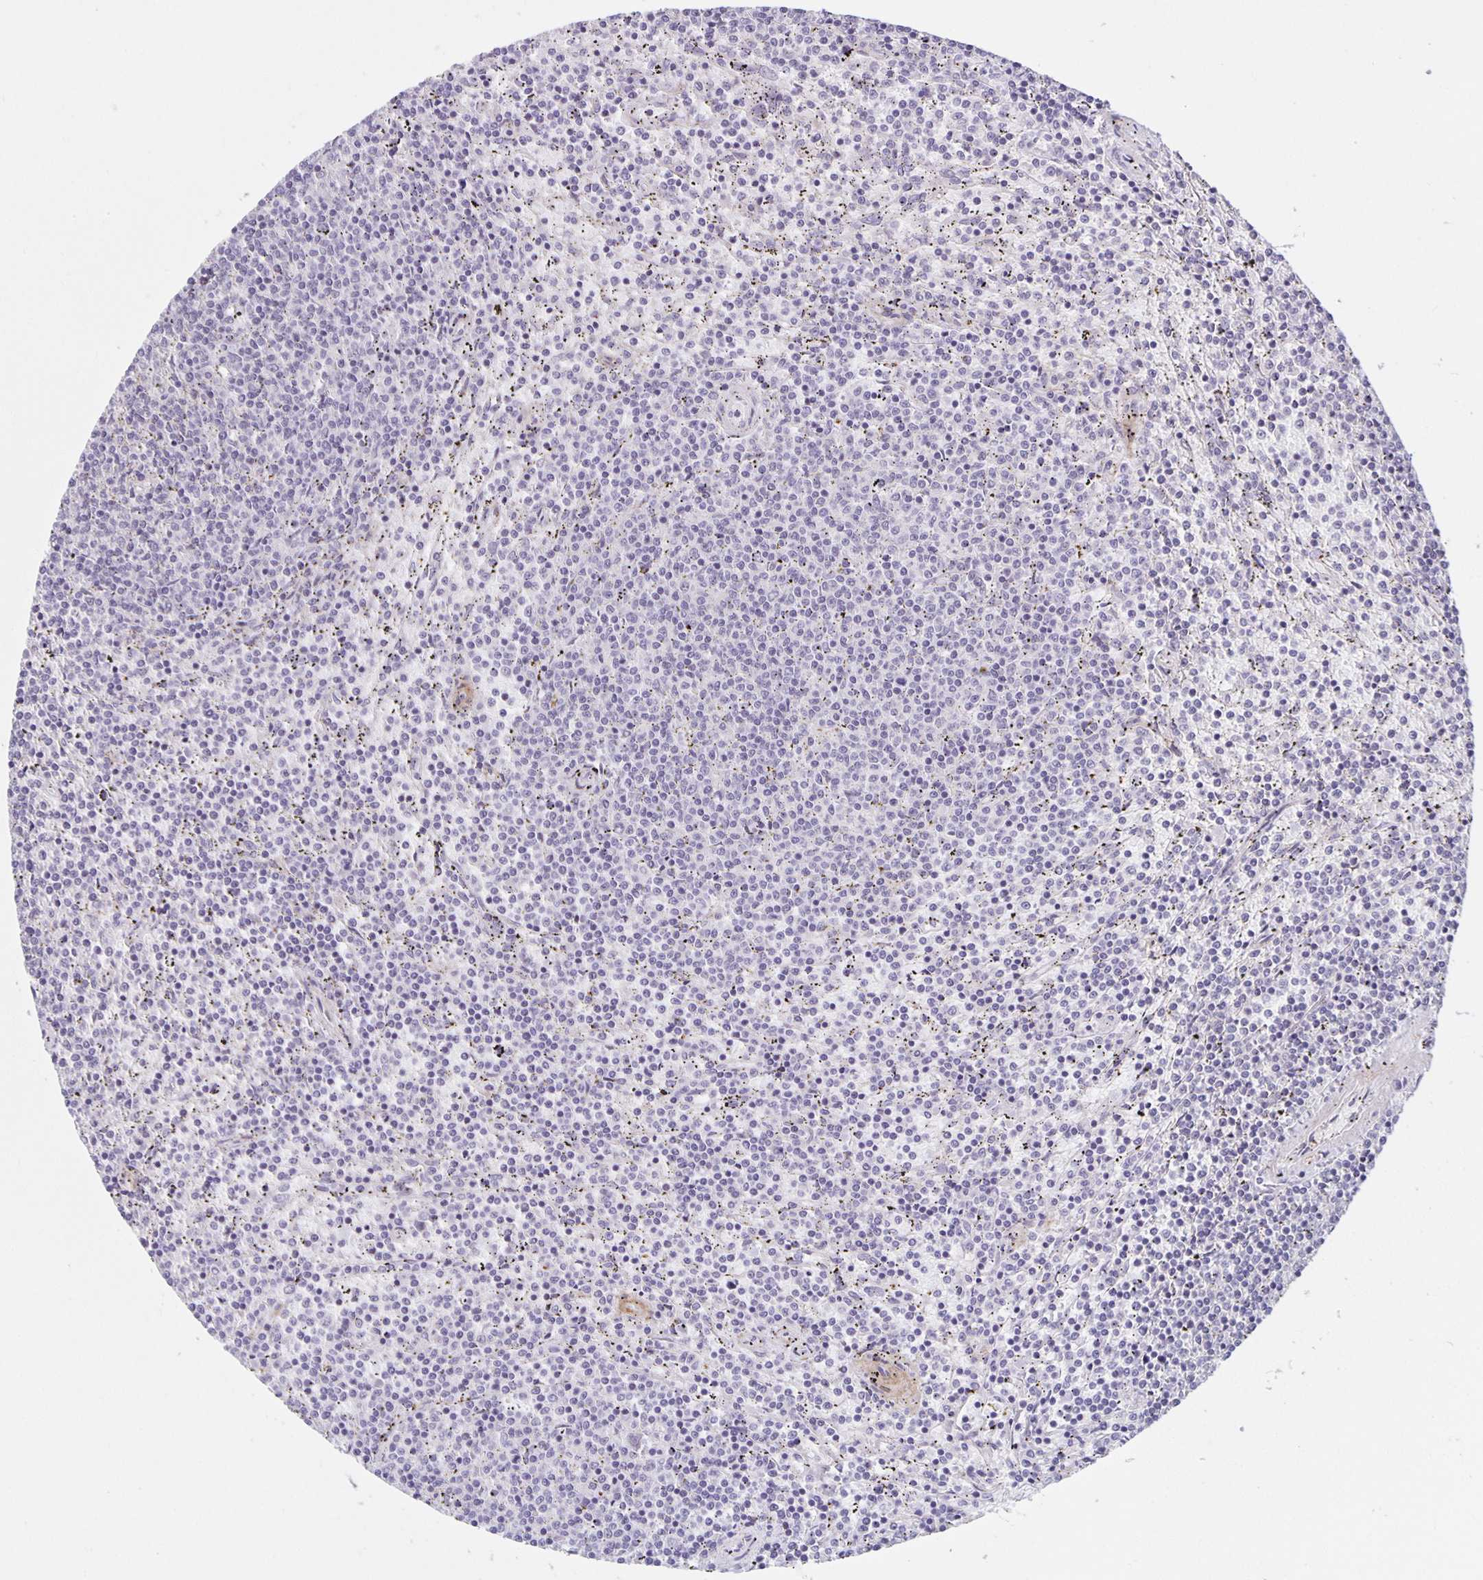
{"staining": {"intensity": "negative", "quantity": "none", "location": "none"}, "tissue": "lymphoma", "cell_type": "Tumor cells", "image_type": "cancer", "snomed": [{"axis": "morphology", "description": "Malignant lymphoma, non-Hodgkin's type, Low grade"}, {"axis": "topography", "description": "Spleen"}], "caption": "DAB immunohistochemical staining of lymphoma displays no significant positivity in tumor cells. Nuclei are stained in blue.", "gene": "ARVCF", "patient": {"sex": "female", "age": 50}}